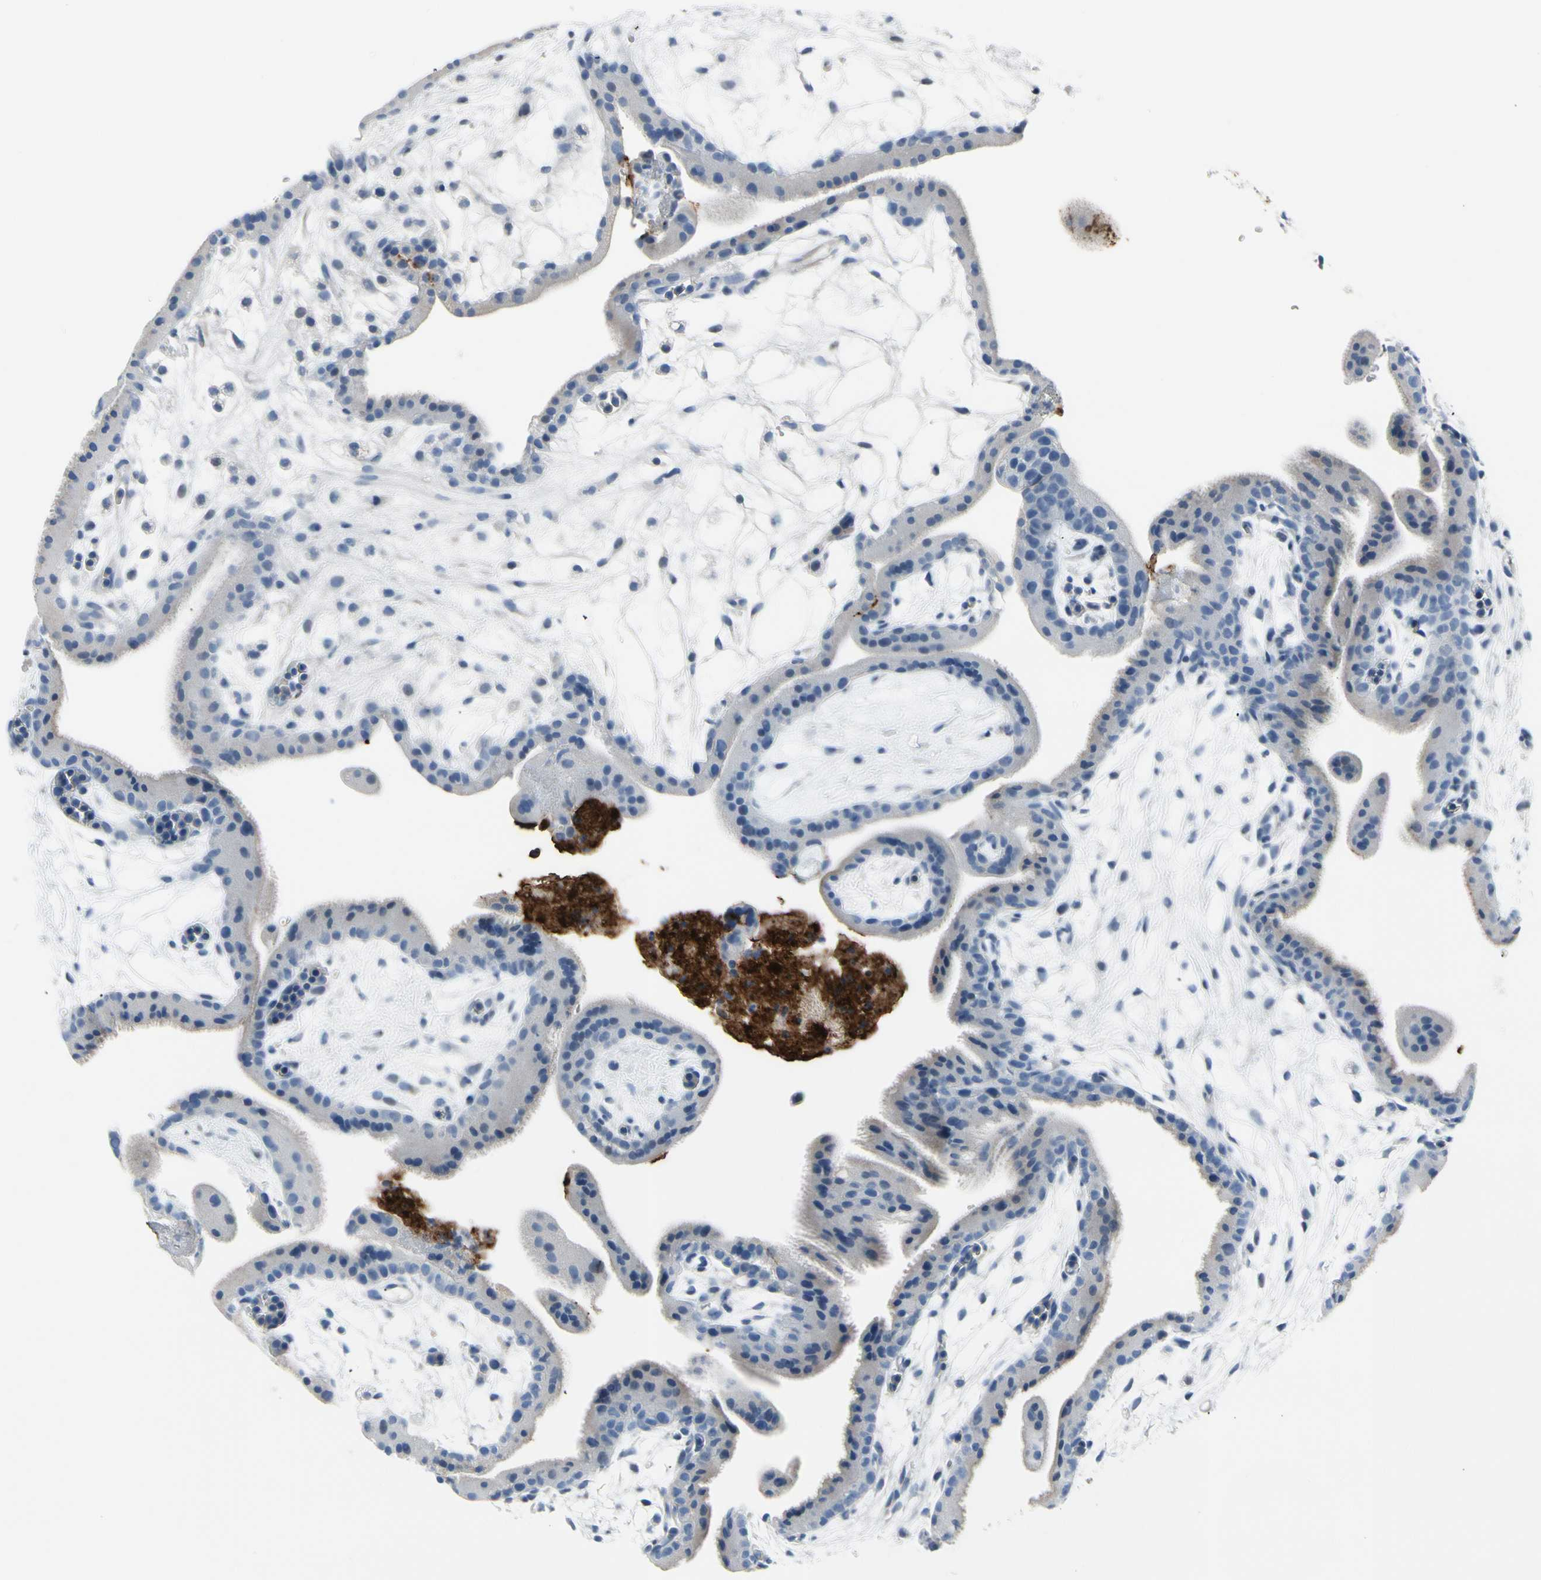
{"staining": {"intensity": "negative", "quantity": "none", "location": "none"}, "tissue": "placenta", "cell_type": "Trophoblastic cells", "image_type": "normal", "snomed": [{"axis": "morphology", "description": "Normal tissue, NOS"}, {"axis": "topography", "description": "Placenta"}], "caption": "A high-resolution micrograph shows immunohistochemistry (IHC) staining of unremarkable placenta, which displays no significant staining in trophoblastic cells.", "gene": "MUC5B", "patient": {"sex": "female", "age": 19}}